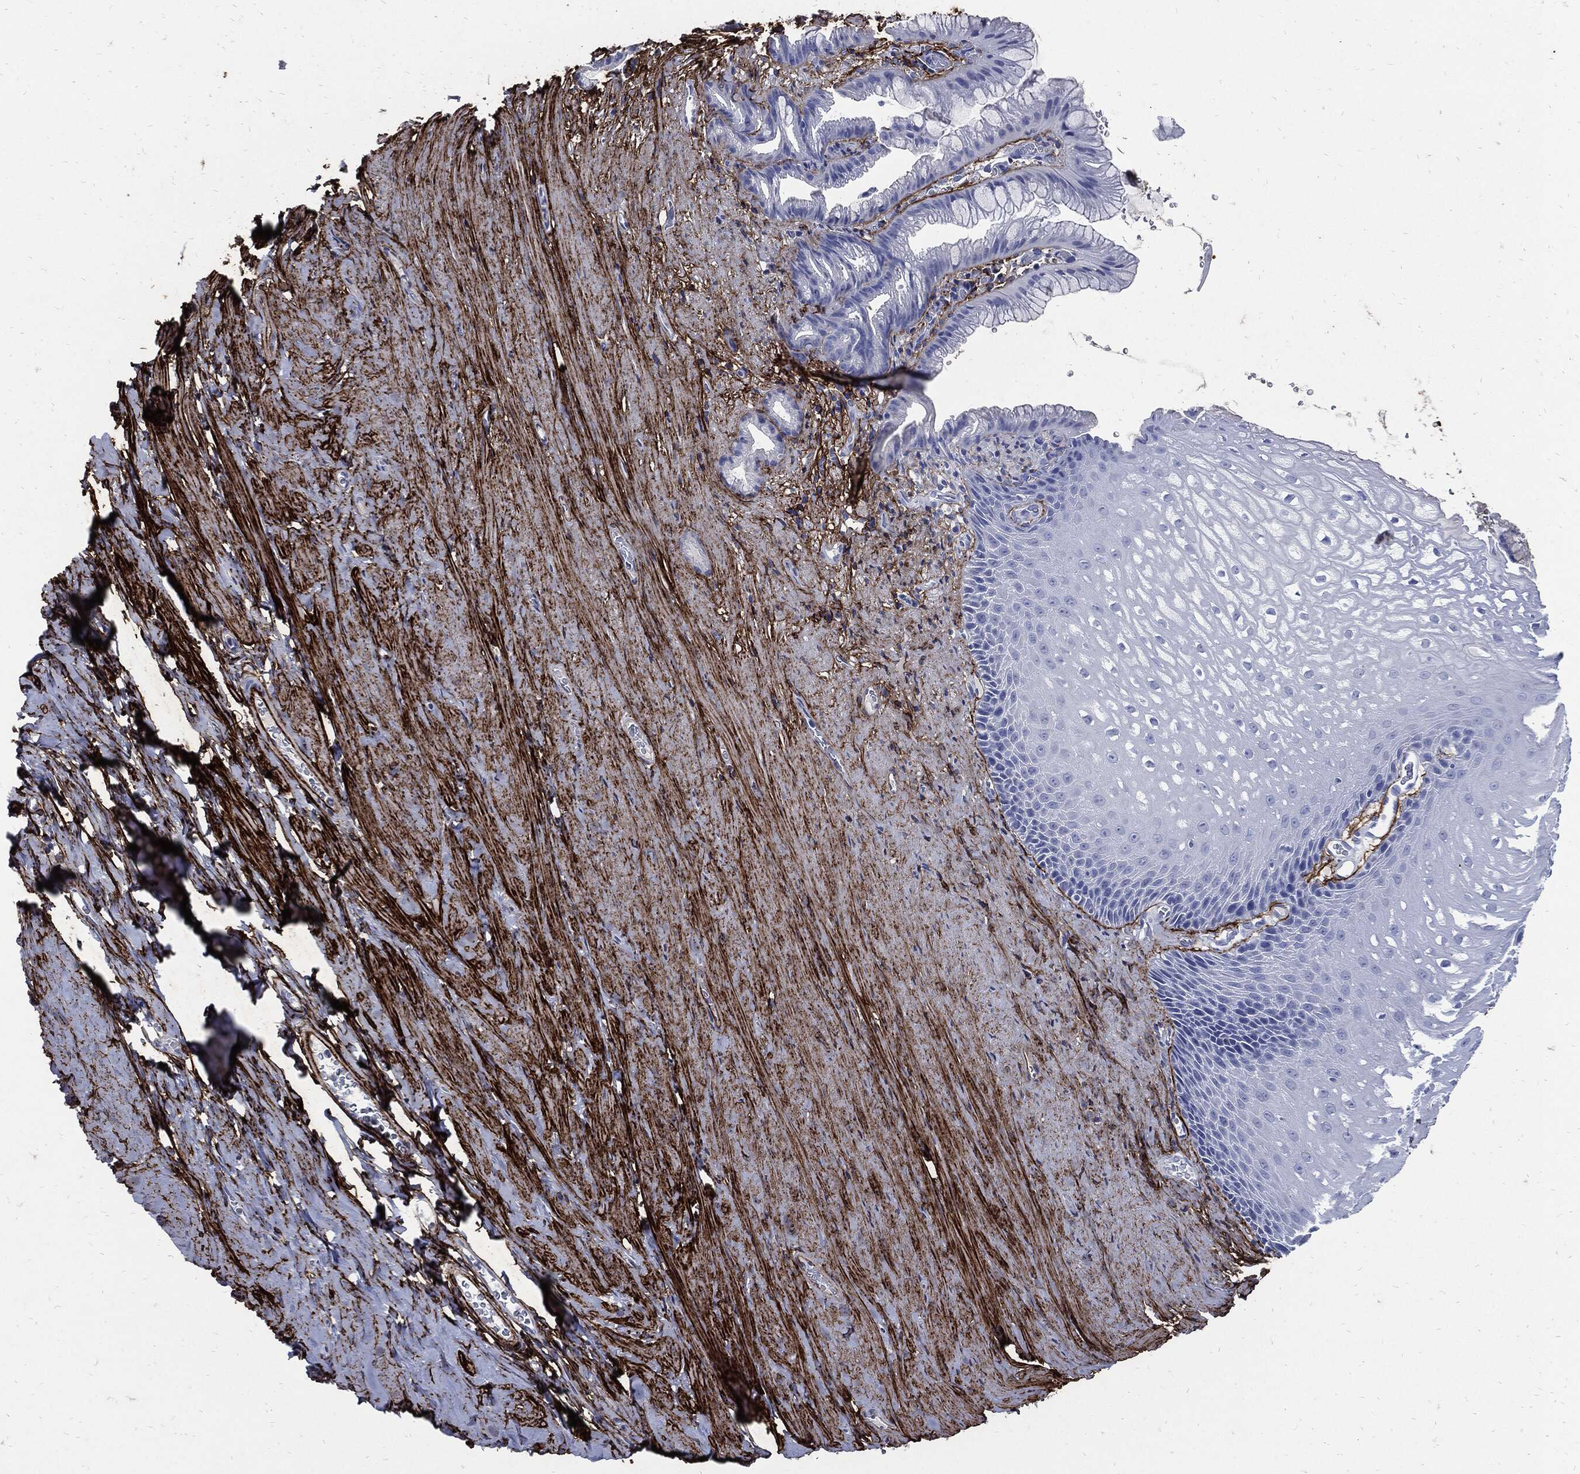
{"staining": {"intensity": "negative", "quantity": "none", "location": "none"}, "tissue": "esophagus", "cell_type": "Squamous epithelial cells", "image_type": "normal", "snomed": [{"axis": "morphology", "description": "Normal tissue, NOS"}, {"axis": "topography", "description": "Esophagus"}], "caption": "DAB (3,3'-diaminobenzidine) immunohistochemical staining of unremarkable esophagus demonstrates no significant staining in squamous epithelial cells.", "gene": "FBN1", "patient": {"sex": "male", "age": 64}}